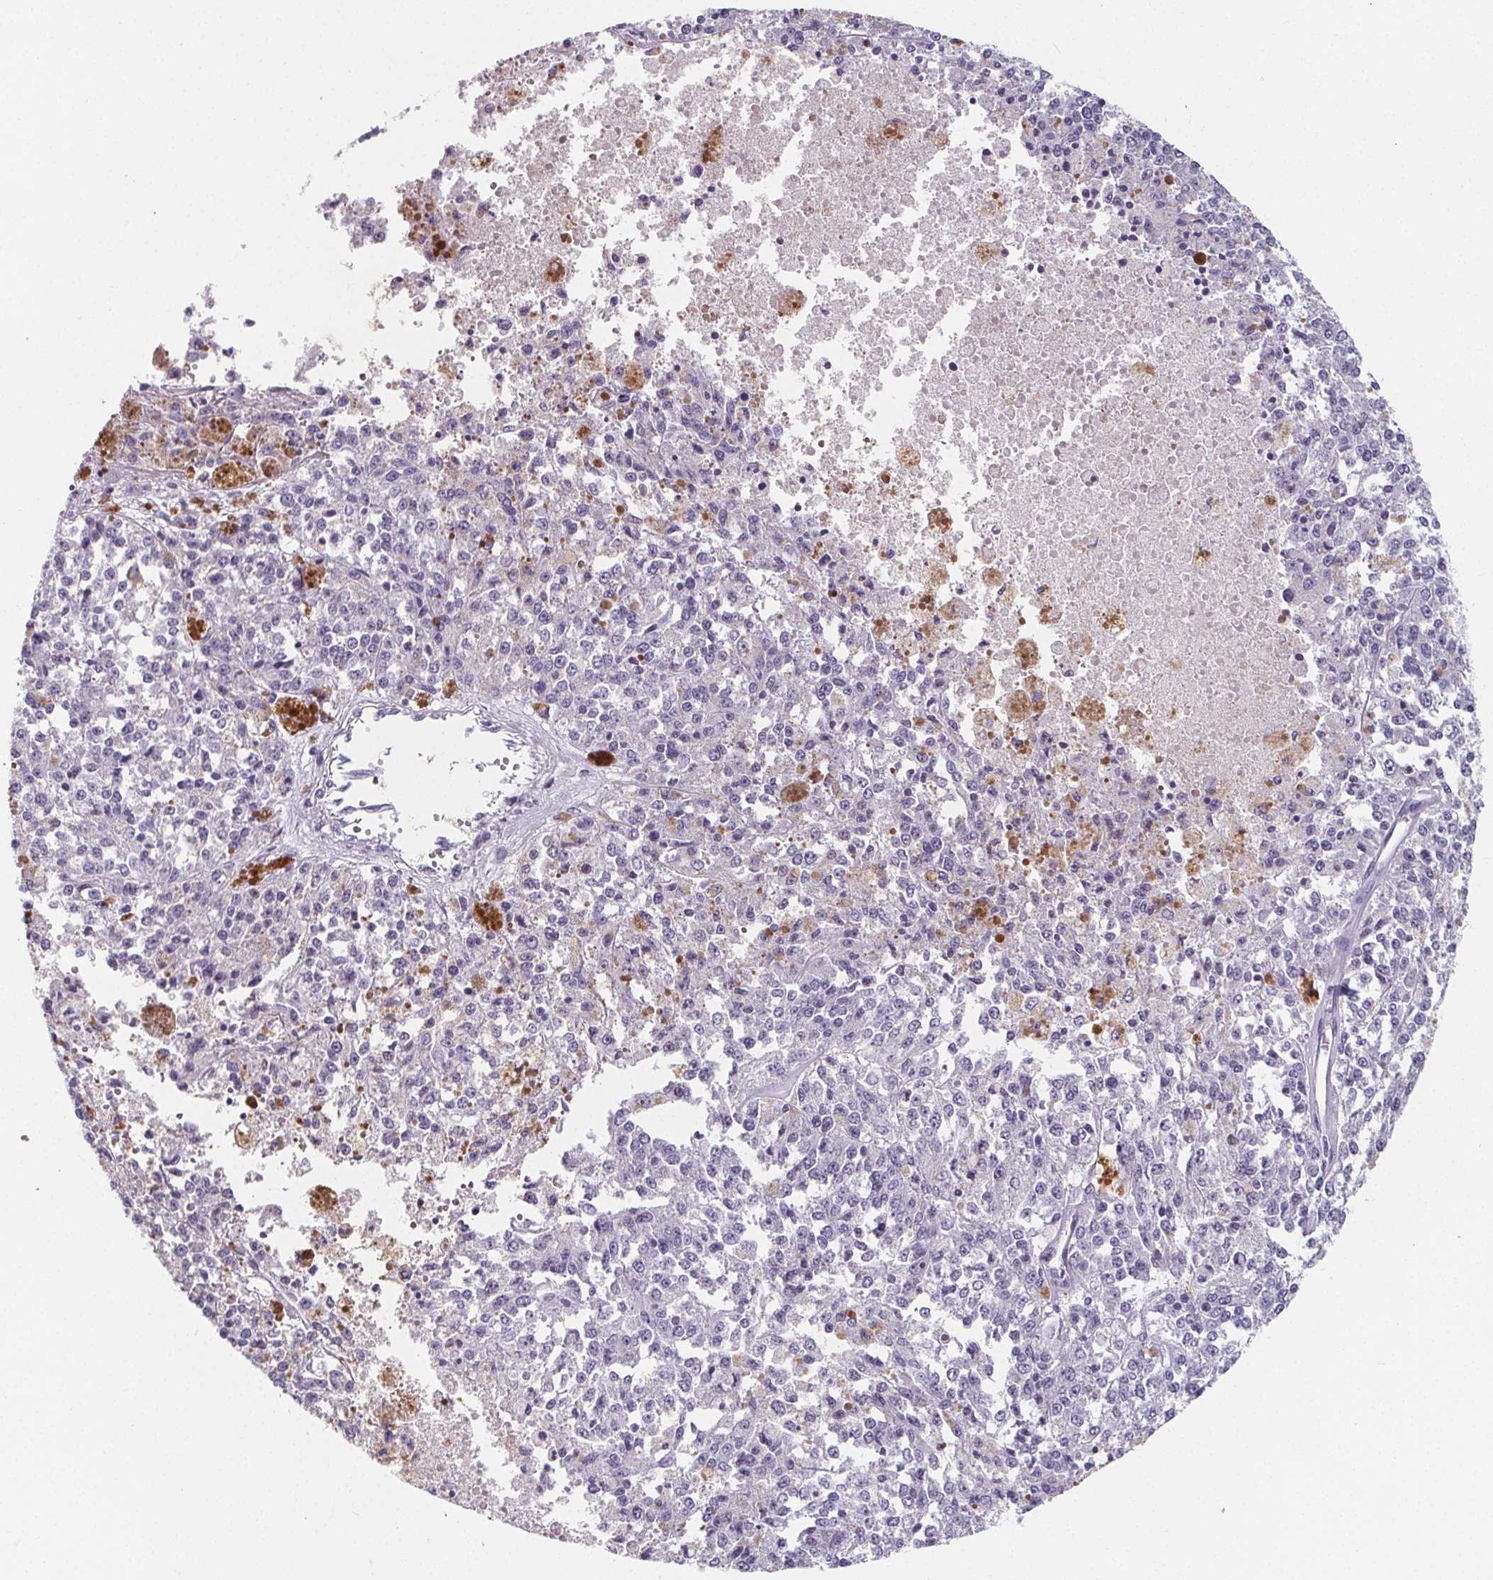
{"staining": {"intensity": "negative", "quantity": "none", "location": "none"}, "tissue": "melanoma", "cell_type": "Tumor cells", "image_type": "cancer", "snomed": [{"axis": "morphology", "description": "Malignant melanoma, Metastatic site"}, {"axis": "topography", "description": "Lymph node"}], "caption": "Melanoma stained for a protein using IHC displays no expression tumor cells.", "gene": "ADRB1", "patient": {"sex": "female", "age": 64}}